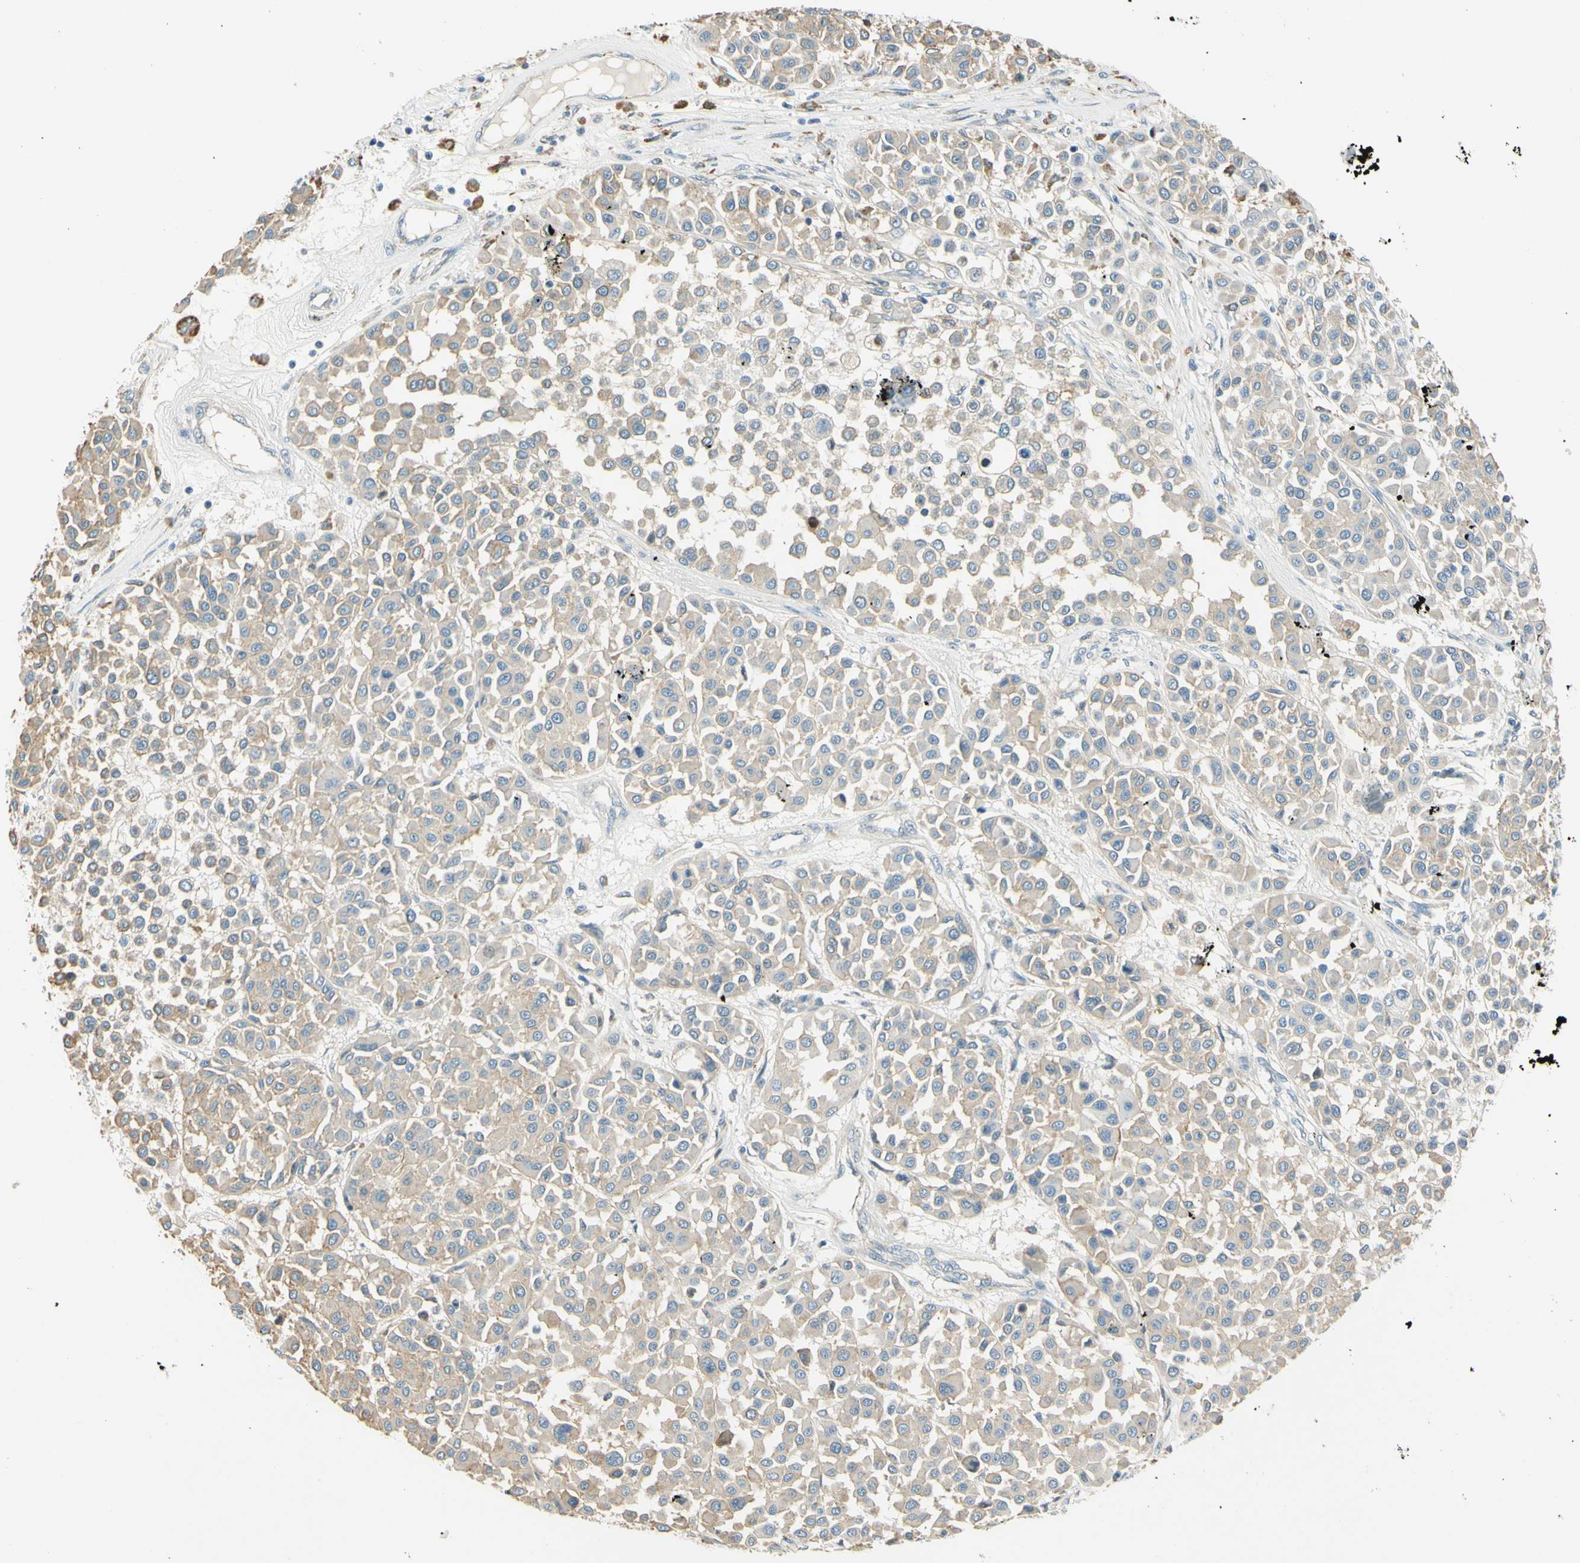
{"staining": {"intensity": "negative", "quantity": "none", "location": "none"}, "tissue": "melanoma", "cell_type": "Tumor cells", "image_type": "cancer", "snomed": [{"axis": "morphology", "description": "Malignant melanoma, Metastatic site"}, {"axis": "topography", "description": "Soft tissue"}], "caption": "Tumor cells are negative for protein expression in human melanoma.", "gene": "LAMA3", "patient": {"sex": "male", "age": 41}}